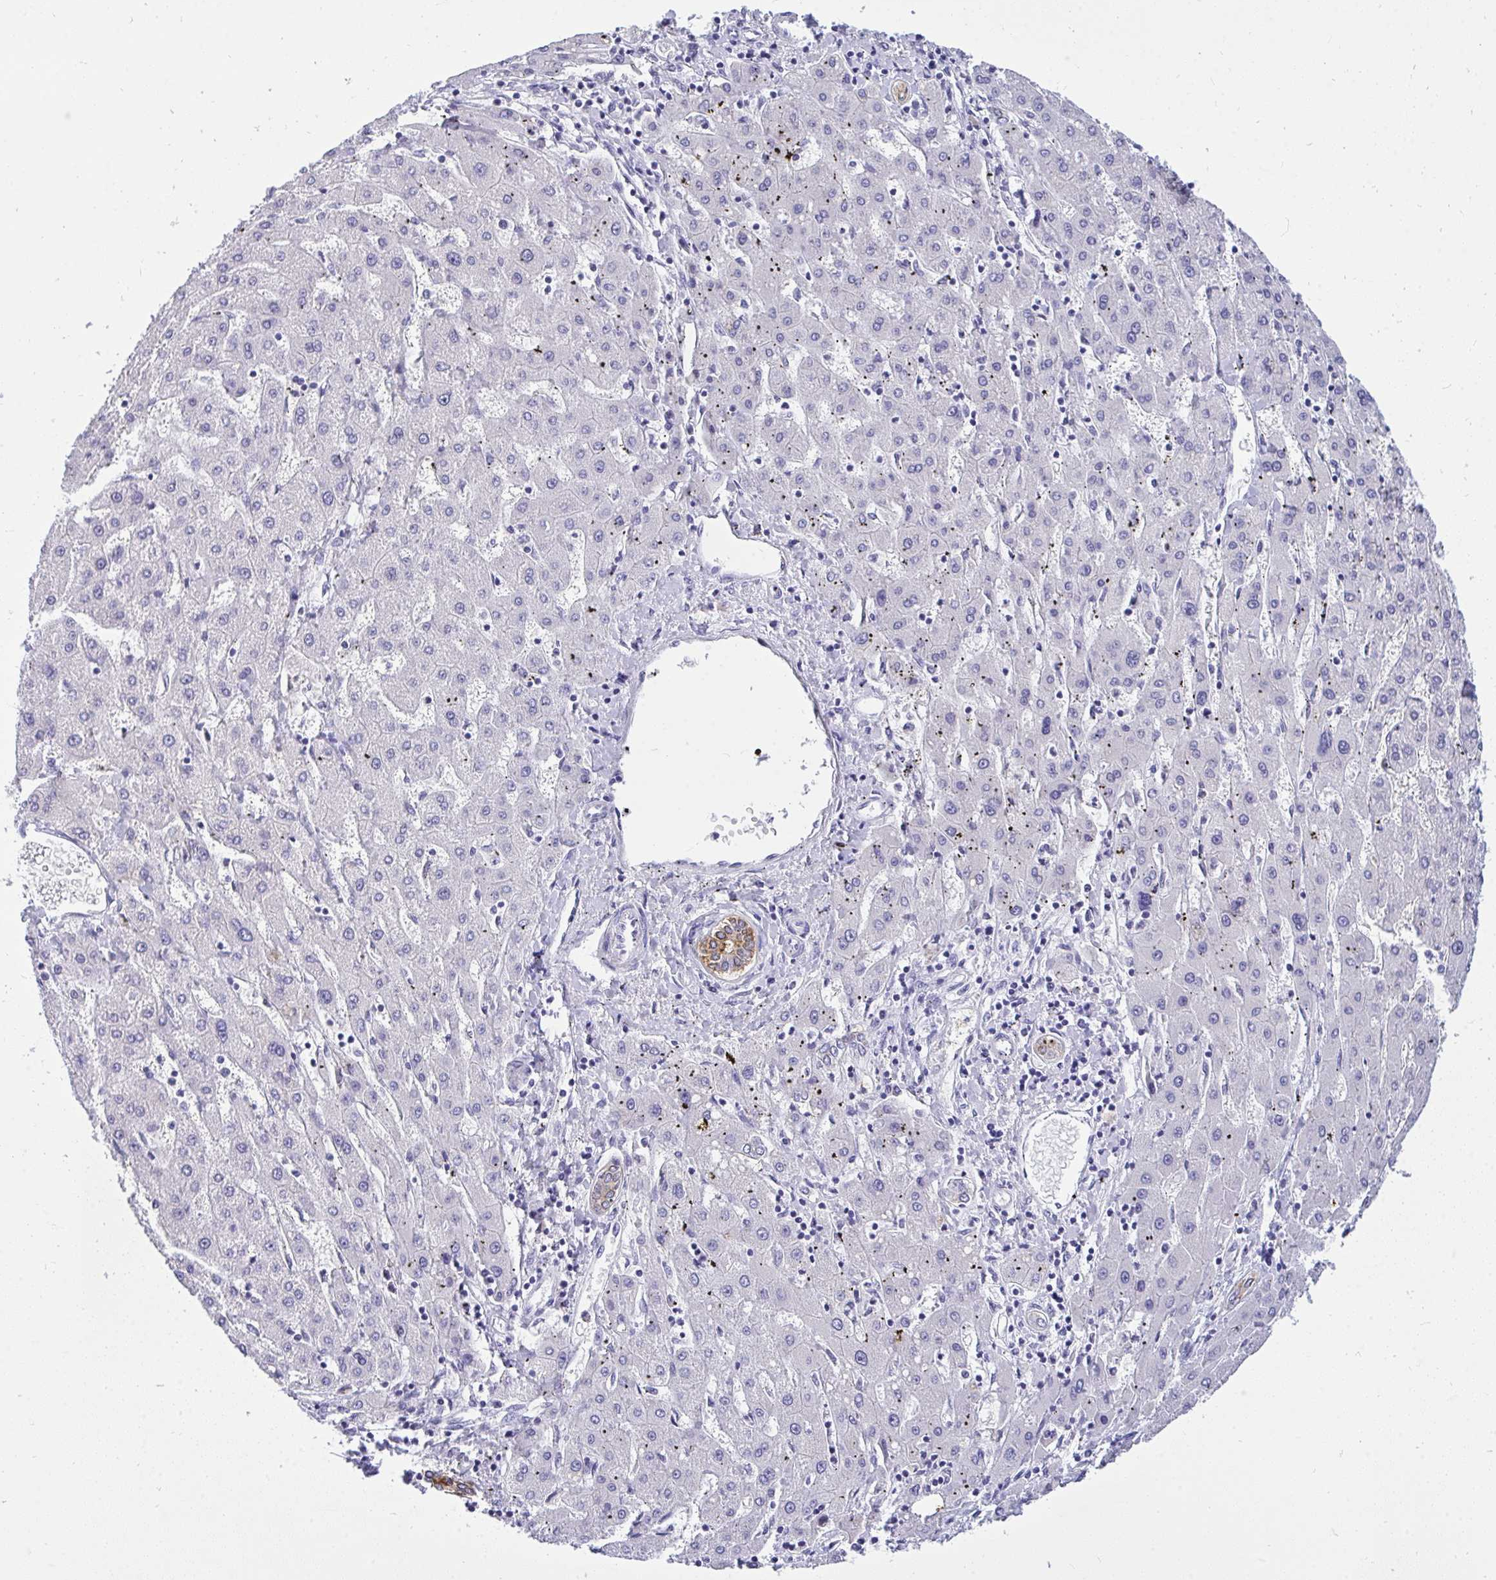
{"staining": {"intensity": "negative", "quantity": "none", "location": "none"}, "tissue": "liver cancer", "cell_type": "Tumor cells", "image_type": "cancer", "snomed": [{"axis": "morphology", "description": "Carcinoma, Hepatocellular, NOS"}, {"axis": "topography", "description": "Liver"}], "caption": "Liver cancer was stained to show a protein in brown. There is no significant positivity in tumor cells.", "gene": "VGLL3", "patient": {"sex": "male", "age": 72}}